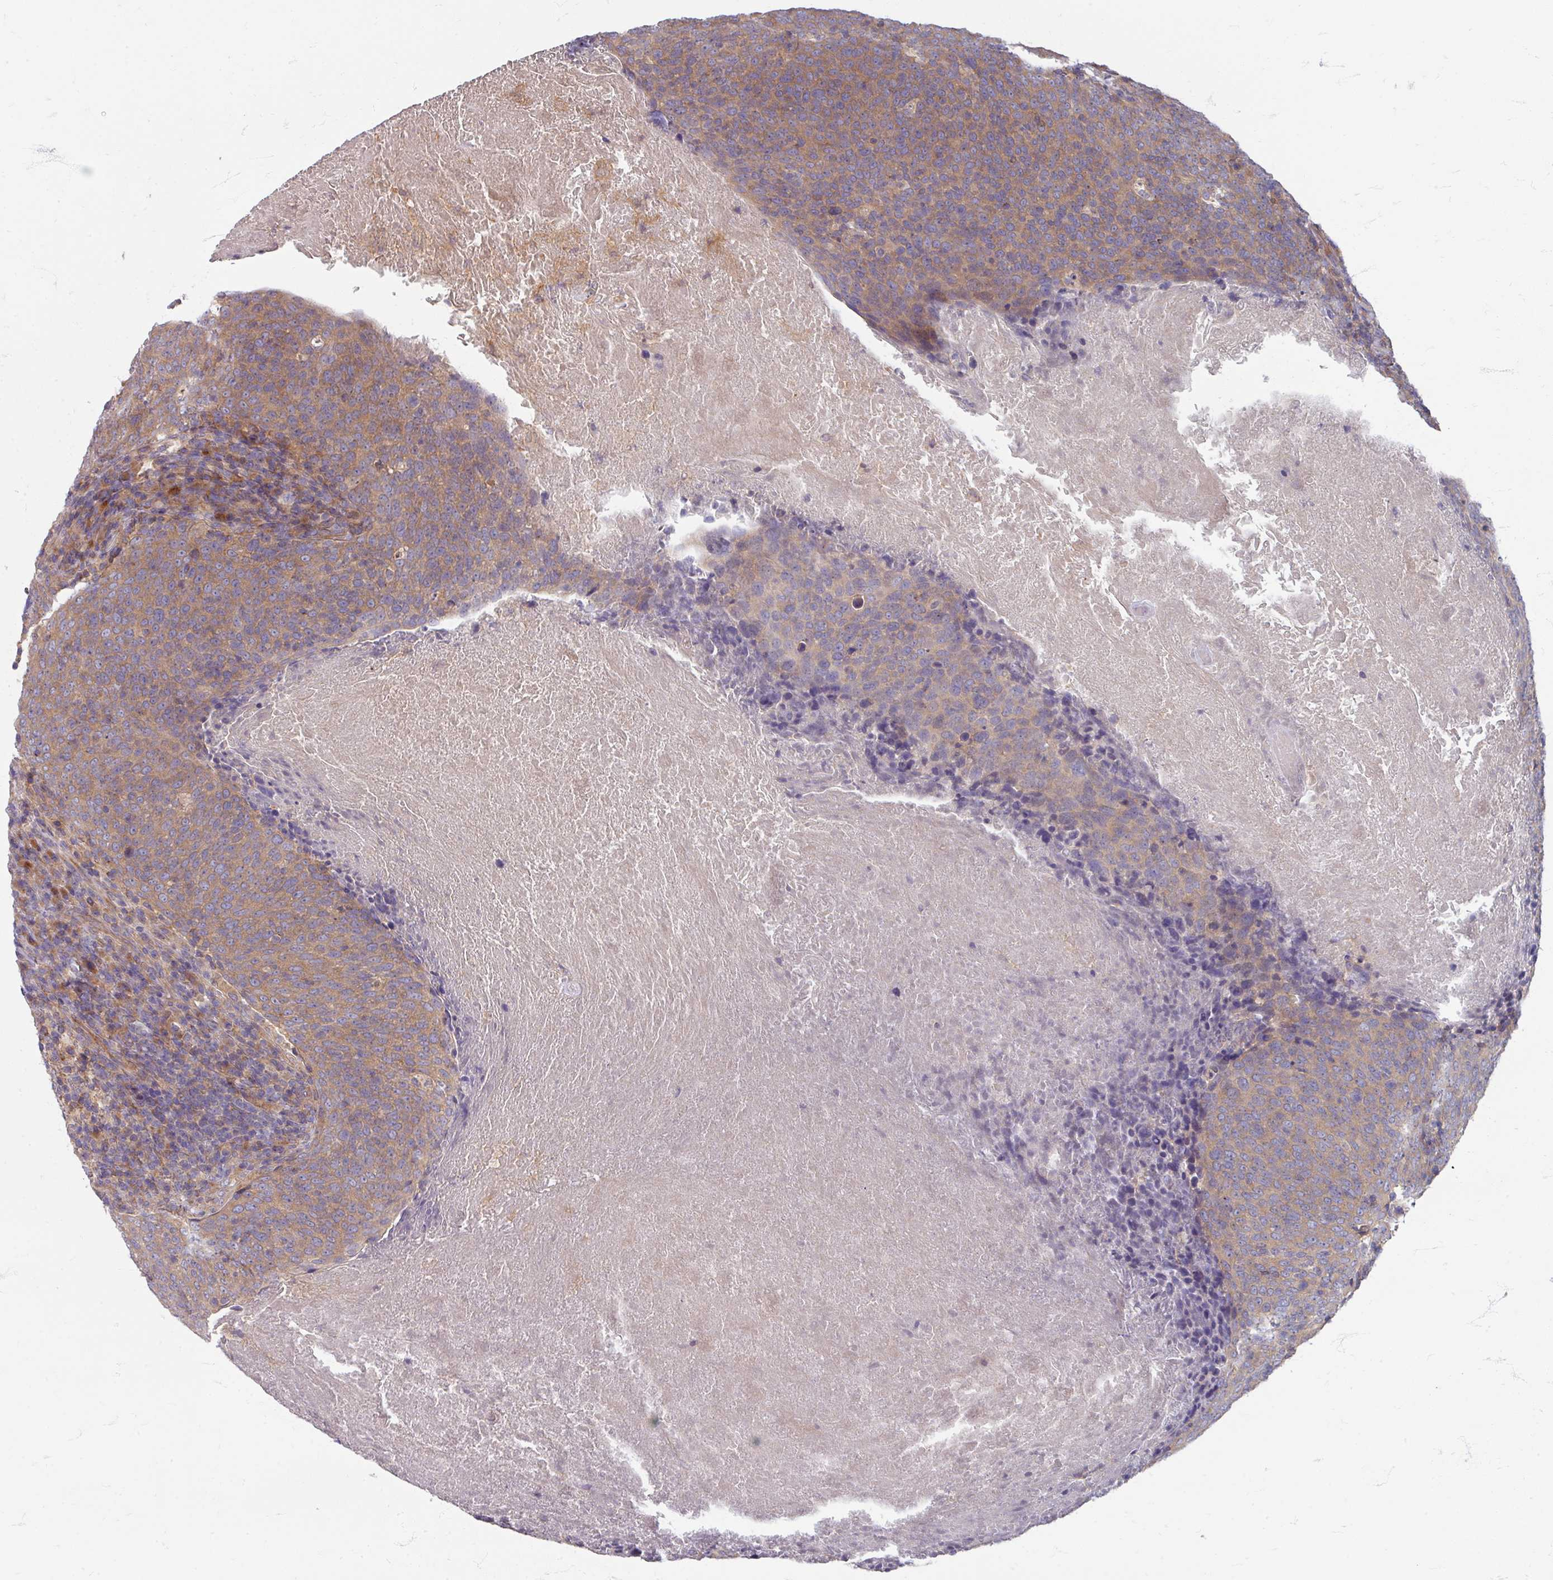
{"staining": {"intensity": "moderate", "quantity": ">75%", "location": "cytoplasmic/membranous"}, "tissue": "head and neck cancer", "cell_type": "Tumor cells", "image_type": "cancer", "snomed": [{"axis": "morphology", "description": "Squamous cell carcinoma, NOS"}, {"axis": "morphology", "description": "Squamous cell carcinoma, metastatic, NOS"}, {"axis": "topography", "description": "Lymph node"}, {"axis": "topography", "description": "Head-Neck"}], "caption": "Head and neck cancer (squamous cell carcinoma) stained with DAB (3,3'-diaminobenzidine) IHC shows medium levels of moderate cytoplasmic/membranous expression in approximately >75% of tumor cells. The protein of interest is stained brown, and the nuclei are stained in blue (DAB (3,3'-diaminobenzidine) IHC with brightfield microscopy, high magnification).", "gene": "STAM", "patient": {"sex": "male", "age": 62}}